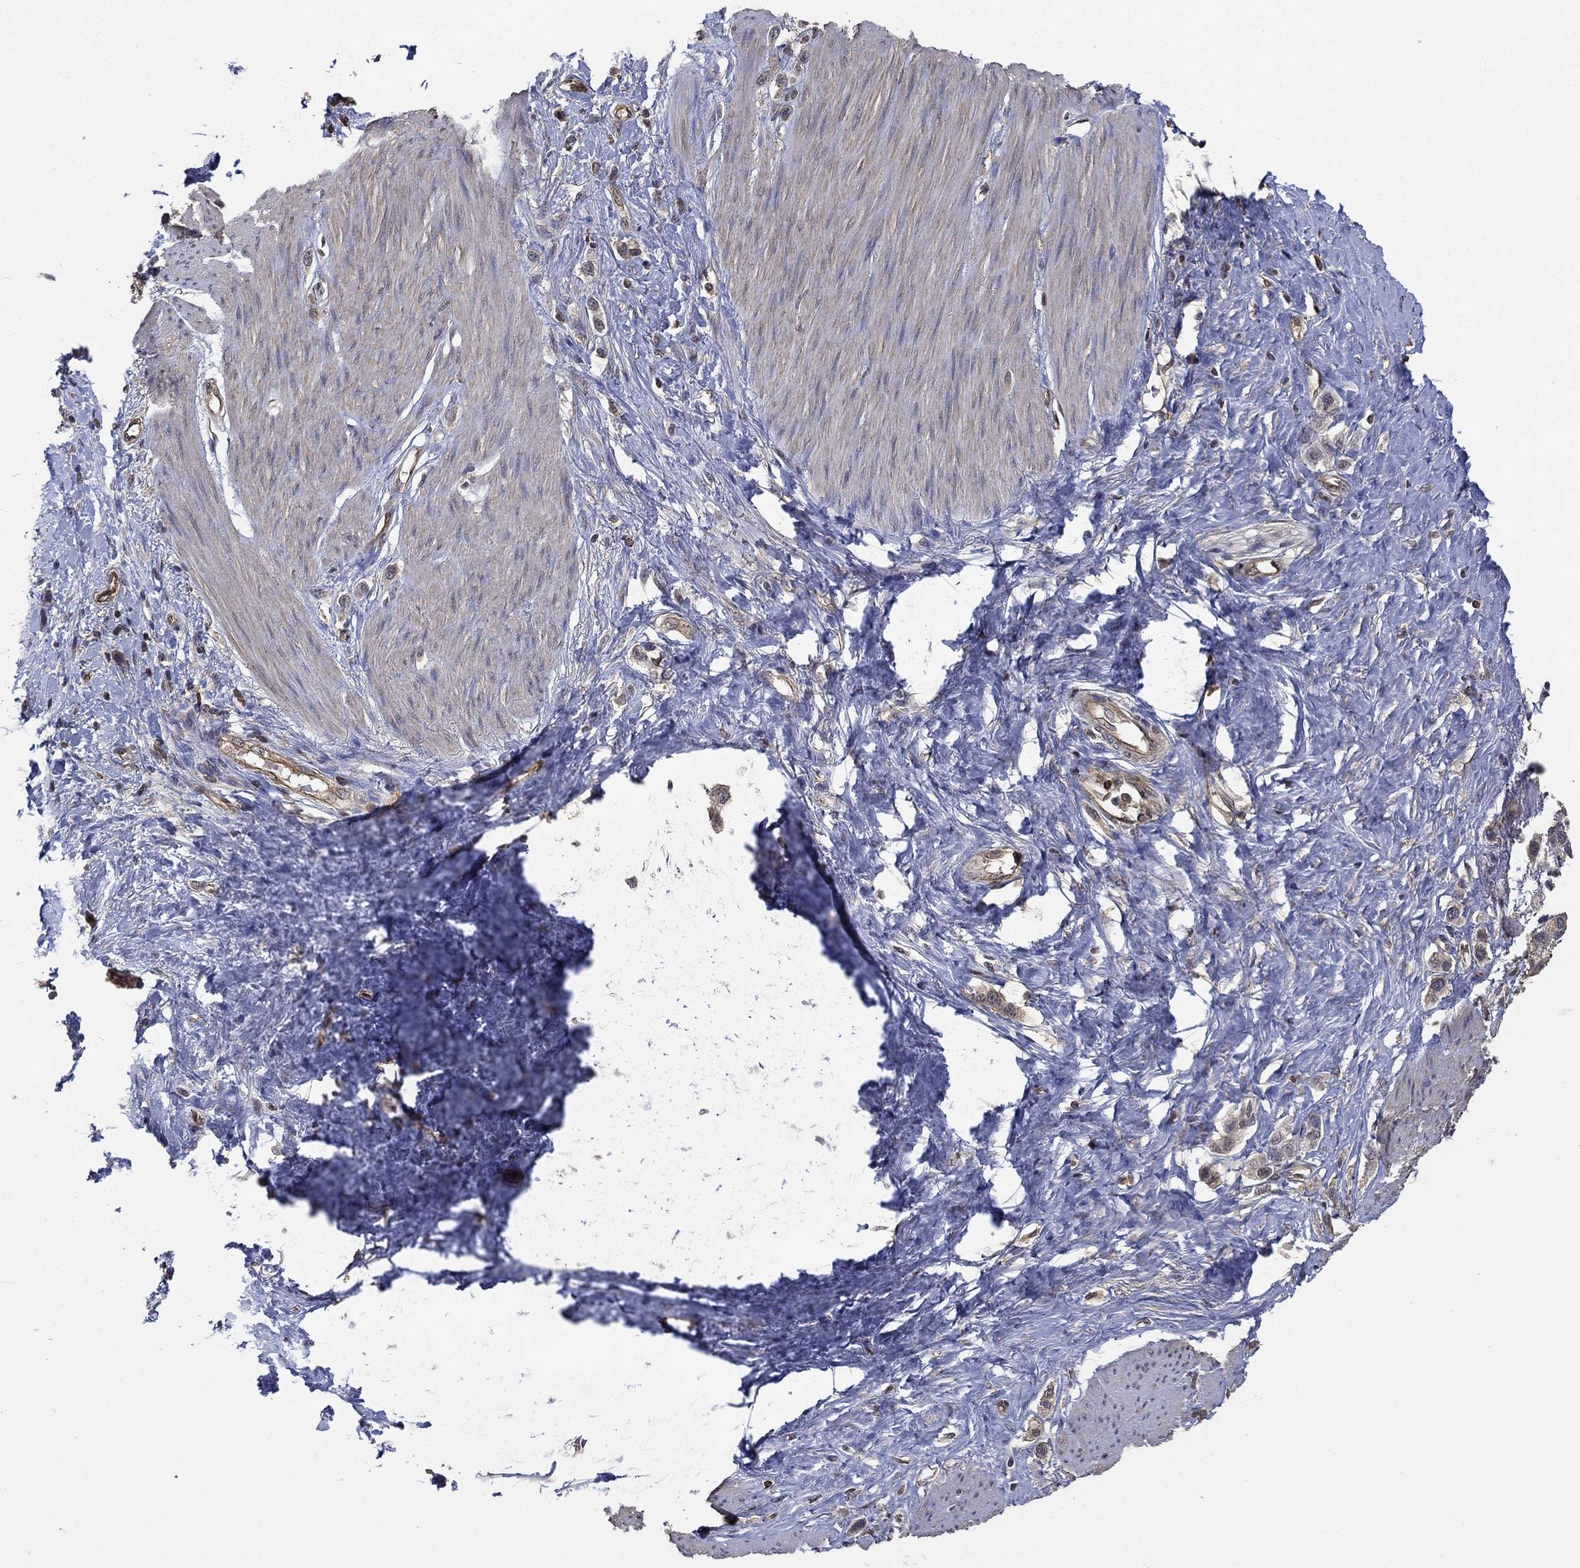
{"staining": {"intensity": "weak", "quantity": "25%-75%", "location": "cytoplasmic/membranous"}, "tissue": "stomach cancer", "cell_type": "Tumor cells", "image_type": "cancer", "snomed": [{"axis": "morphology", "description": "Normal tissue, NOS"}, {"axis": "morphology", "description": "Adenocarcinoma, NOS"}, {"axis": "morphology", "description": "Adenocarcinoma, High grade"}, {"axis": "topography", "description": "Stomach, upper"}, {"axis": "topography", "description": "Stomach"}], "caption": "DAB immunohistochemical staining of human stomach cancer (adenocarcinoma (high-grade)) demonstrates weak cytoplasmic/membranous protein expression in approximately 25%-75% of tumor cells.", "gene": "RNF114", "patient": {"sex": "female", "age": 65}}